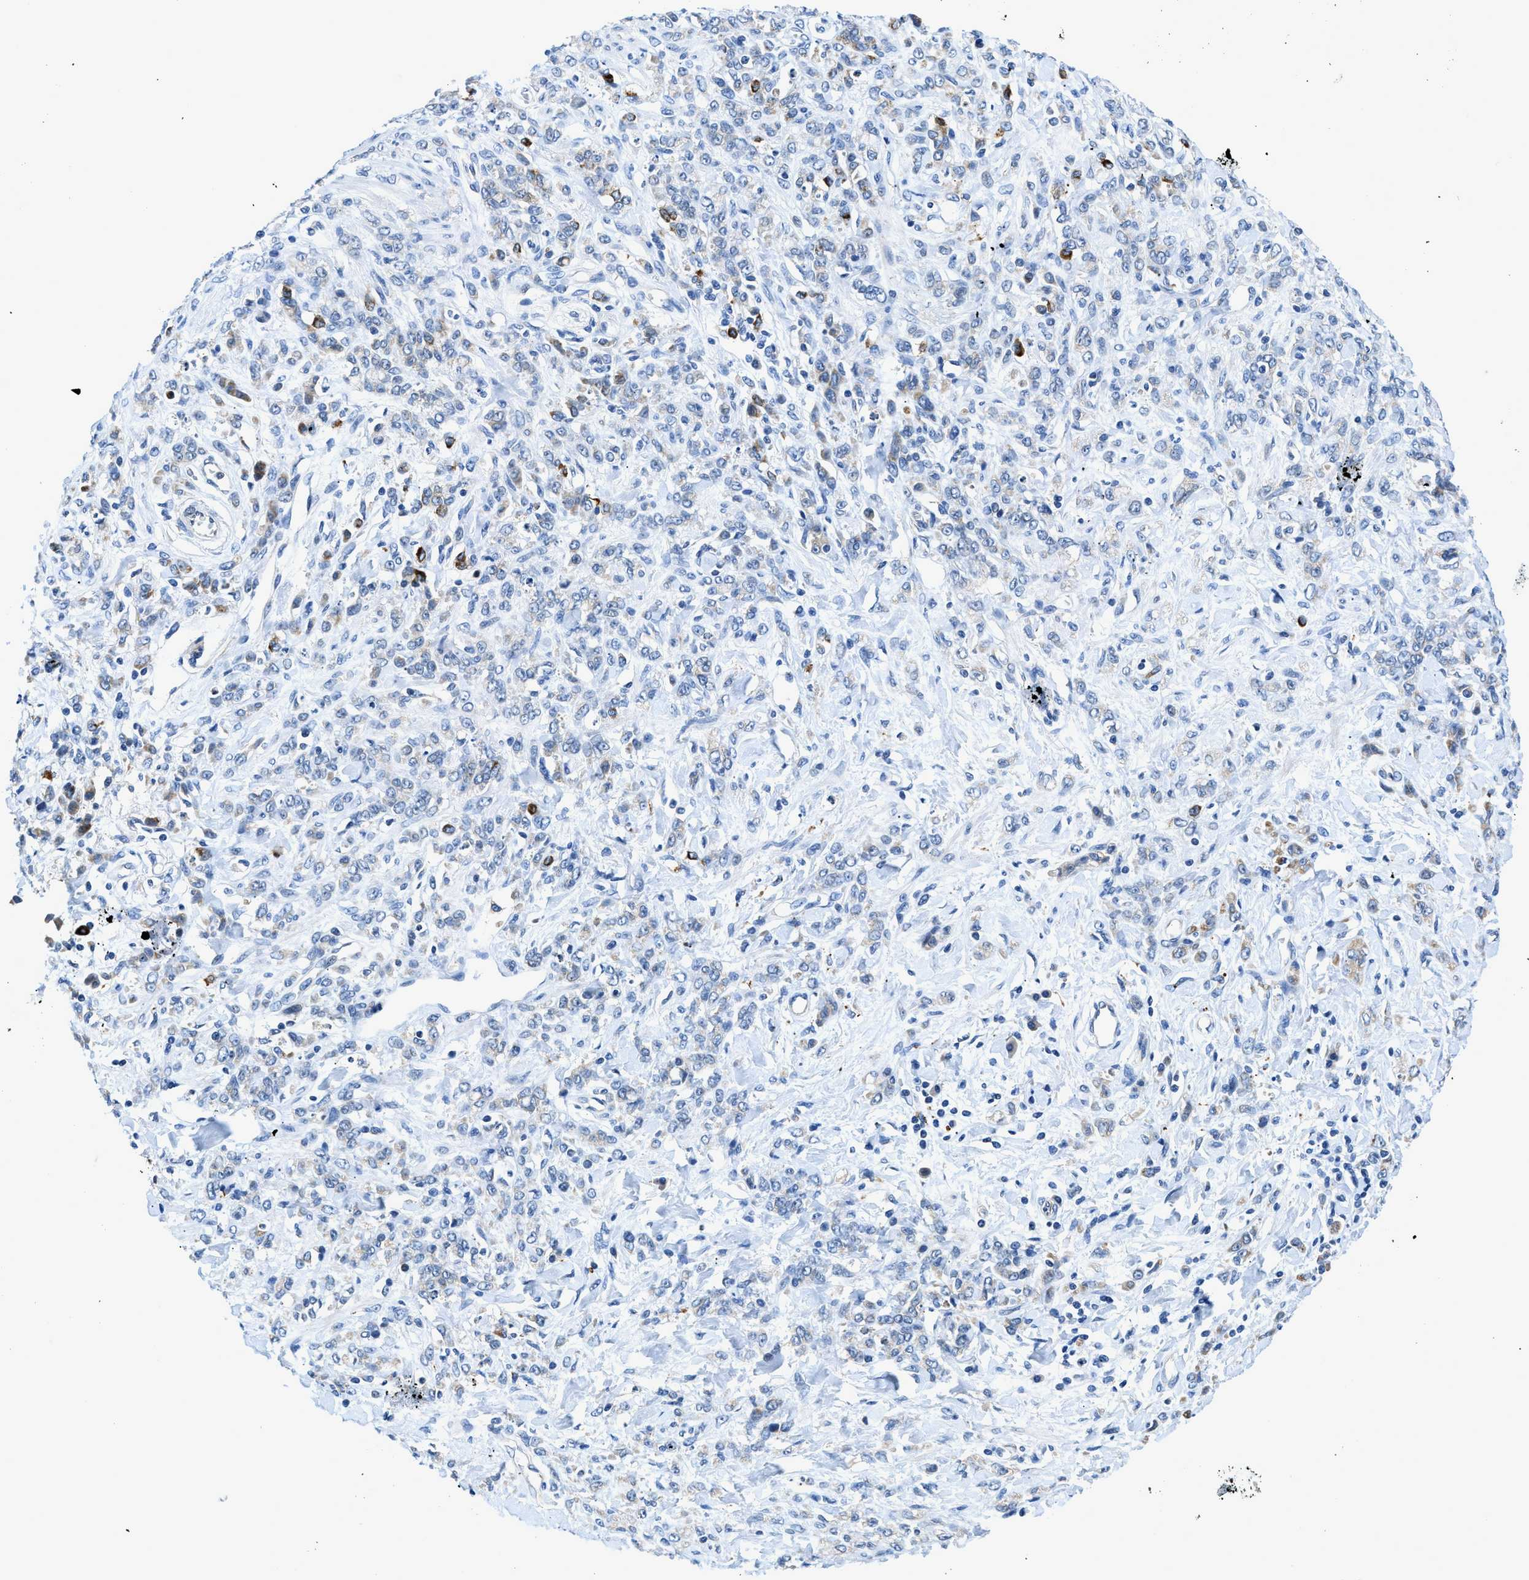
{"staining": {"intensity": "weak", "quantity": "<25%", "location": "cytoplasmic/membranous"}, "tissue": "stomach cancer", "cell_type": "Tumor cells", "image_type": "cancer", "snomed": [{"axis": "morphology", "description": "Normal tissue, NOS"}, {"axis": "morphology", "description": "Adenocarcinoma, NOS"}, {"axis": "topography", "description": "Stomach"}], "caption": "High magnification brightfield microscopy of stomach cancer (adenocarcinoma) stained with DAB (3,3'-diaminobenzidine) (brown) and counterstained with hematoxylin (blue): tumor cells show no significant staining.", "gene": "ADGRE3", "patient": {"sex": "male", "age": 82}}